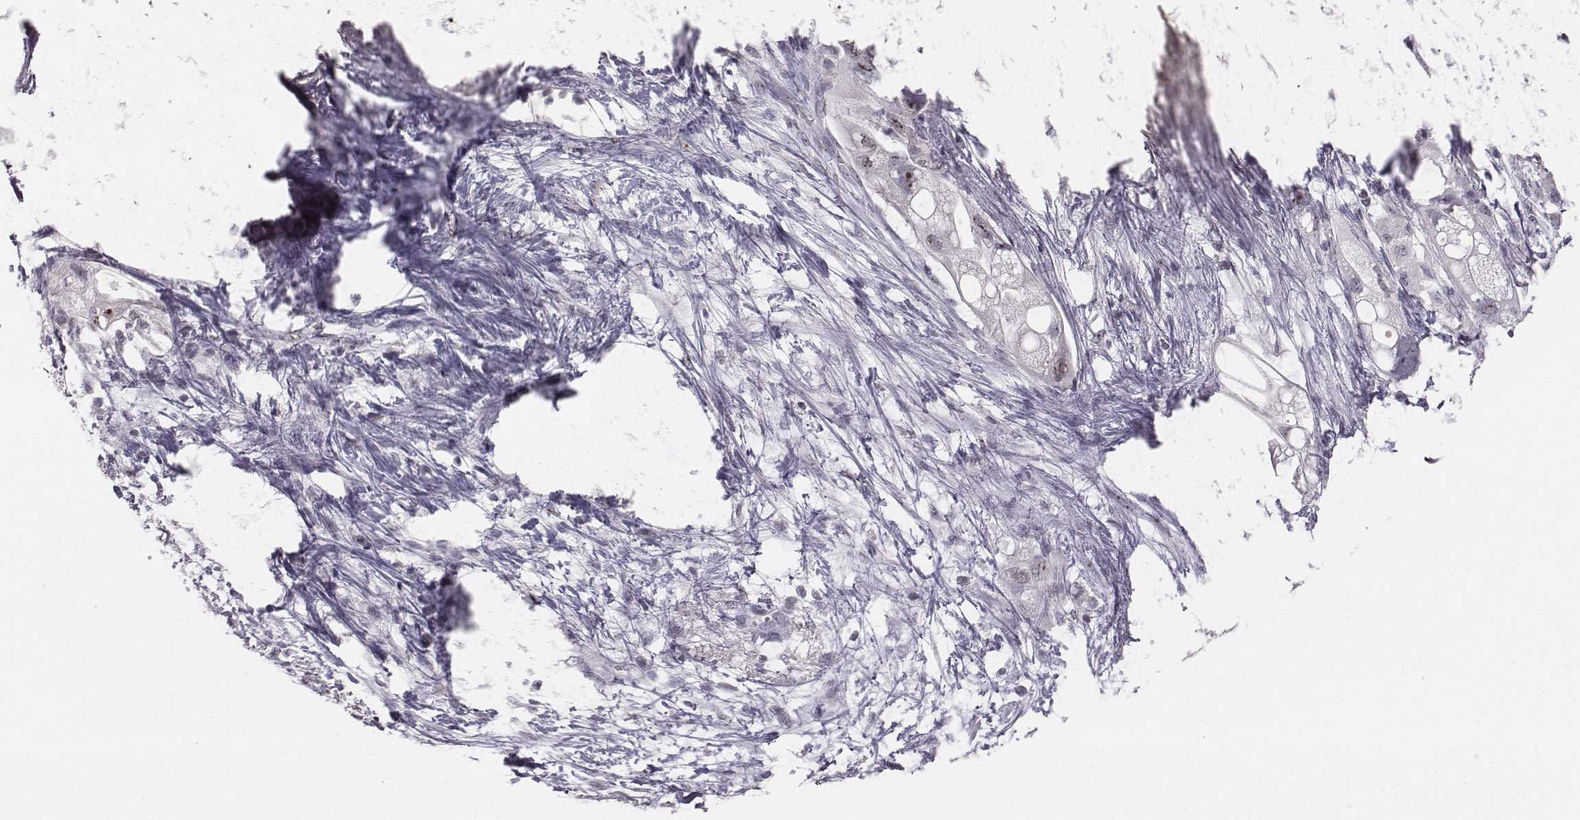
{"staining": {"intensity": "negative", "quantity": "none", "location": "none"}, "tissue": "pancreatic cancer", "cell_type": "Tumor cells", "image_type": "cancer", "snomed": [{"axis": "morphology", "description": "Adenocarcinoma, NOS"}, {"axis": "topography", "description": "Pancreas"}], "caption": "Immunohistochemical staining of human pancreatic cancer (adenocarcinoma) reveals no significant expression in tumor cells.", "gene": "NIFK", "patient": {"sex": "female", "age": 72}}